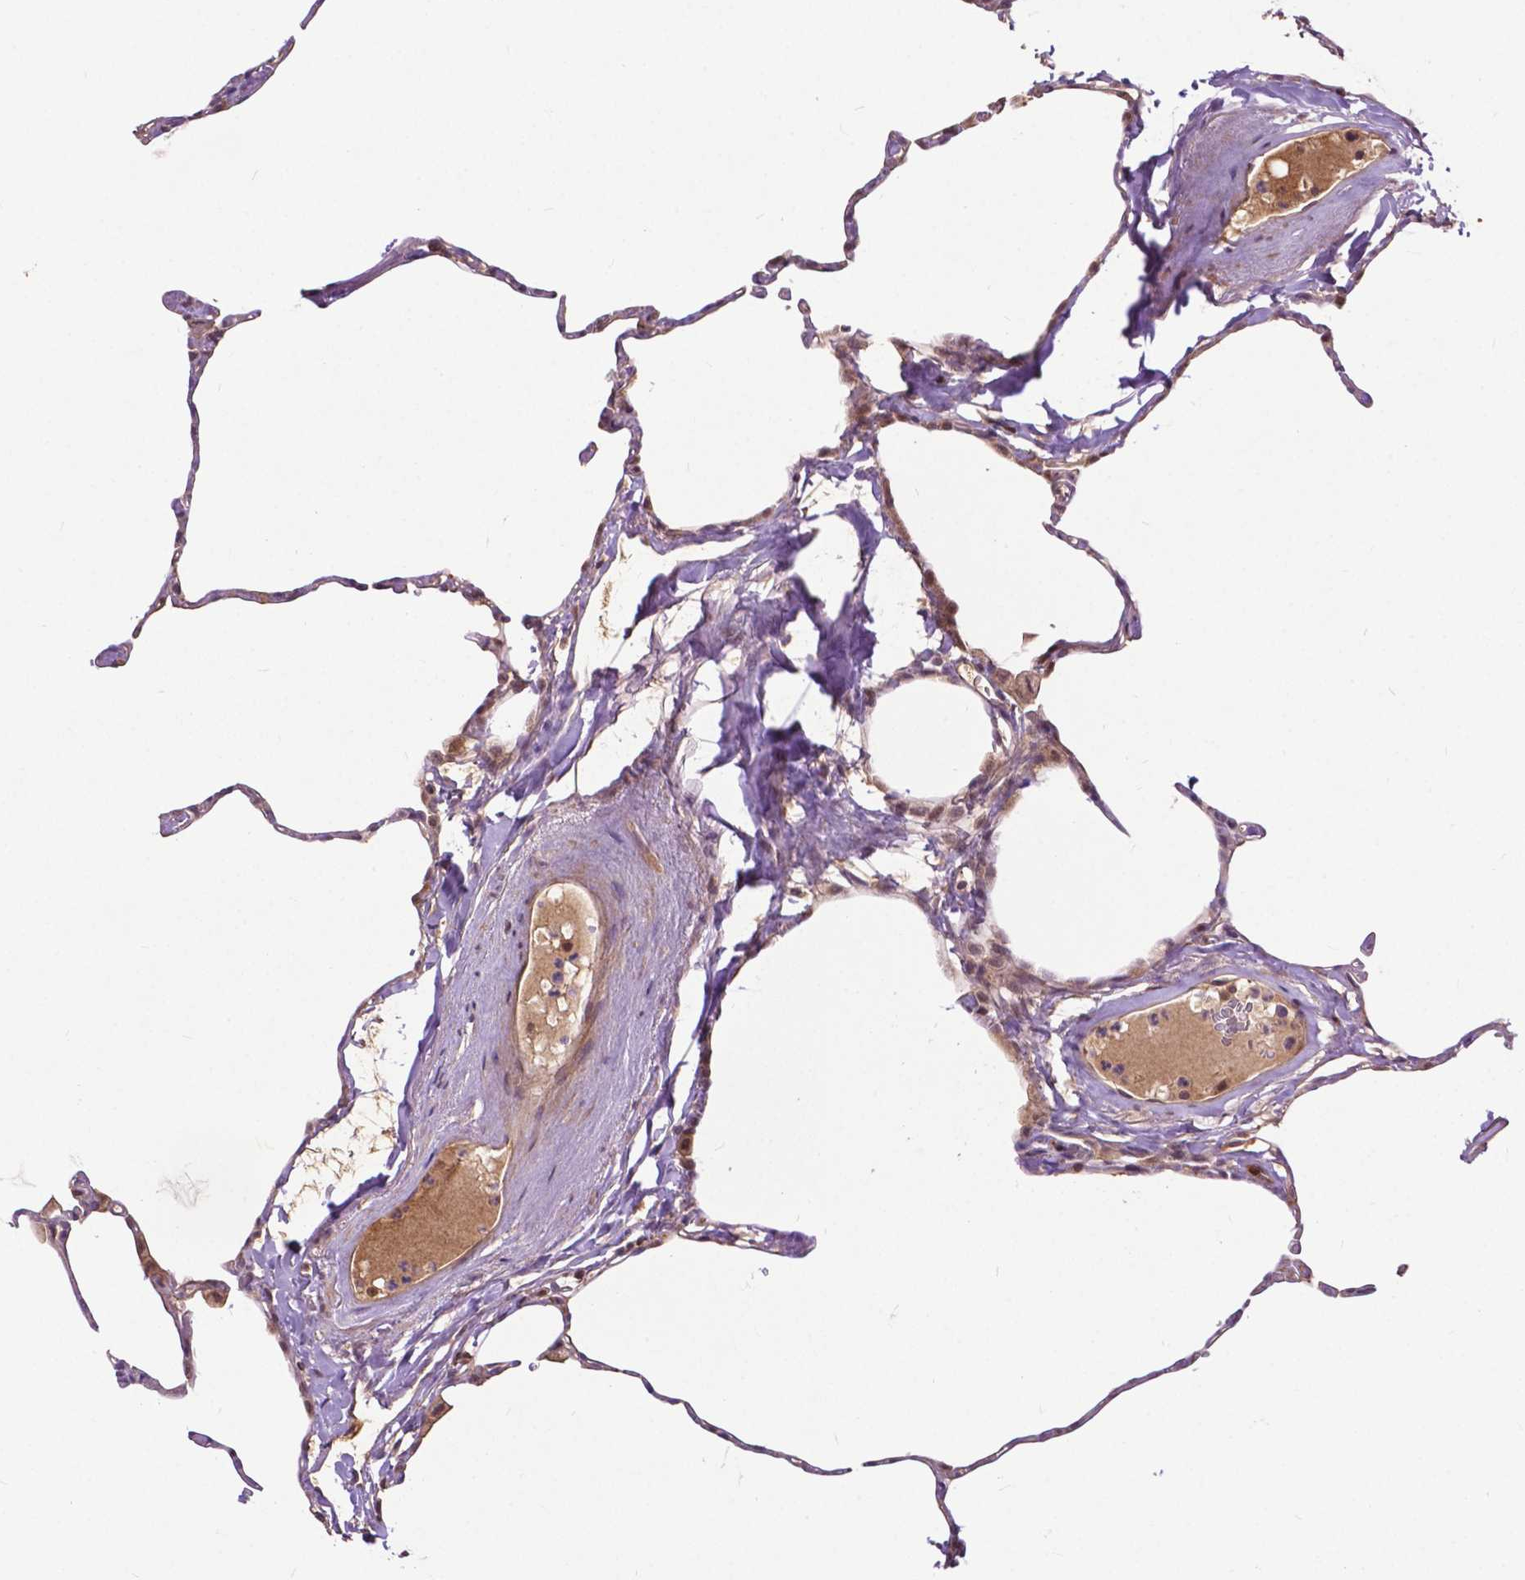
{"staining": {"intensity": "moderate", "quantity": ">75%", "location": "cytoplasmic/membranous"}, "tissue": "lung", "cell_type": "Alveolar cells", "image_type": "normal", "snomed": [{"axis": "morphology", "description": "Normal tissue, NOS"}, {"axis": "topography", "description": "Lung"}], "caption": "Protein expression by immunohistochemistry demonstrates moderate cytoplasmic/membranous expression in approximately >75% of alveolar cells in unremarkable lung. The staining is performed using DAB (3,3'-diaminobenzidine) brown chromogen to label protein expression. The nuclei are counter-stained blue using hematoxylin.", "gene": "CHMP4A", "patient": {"sex": "male", "age": 65}}